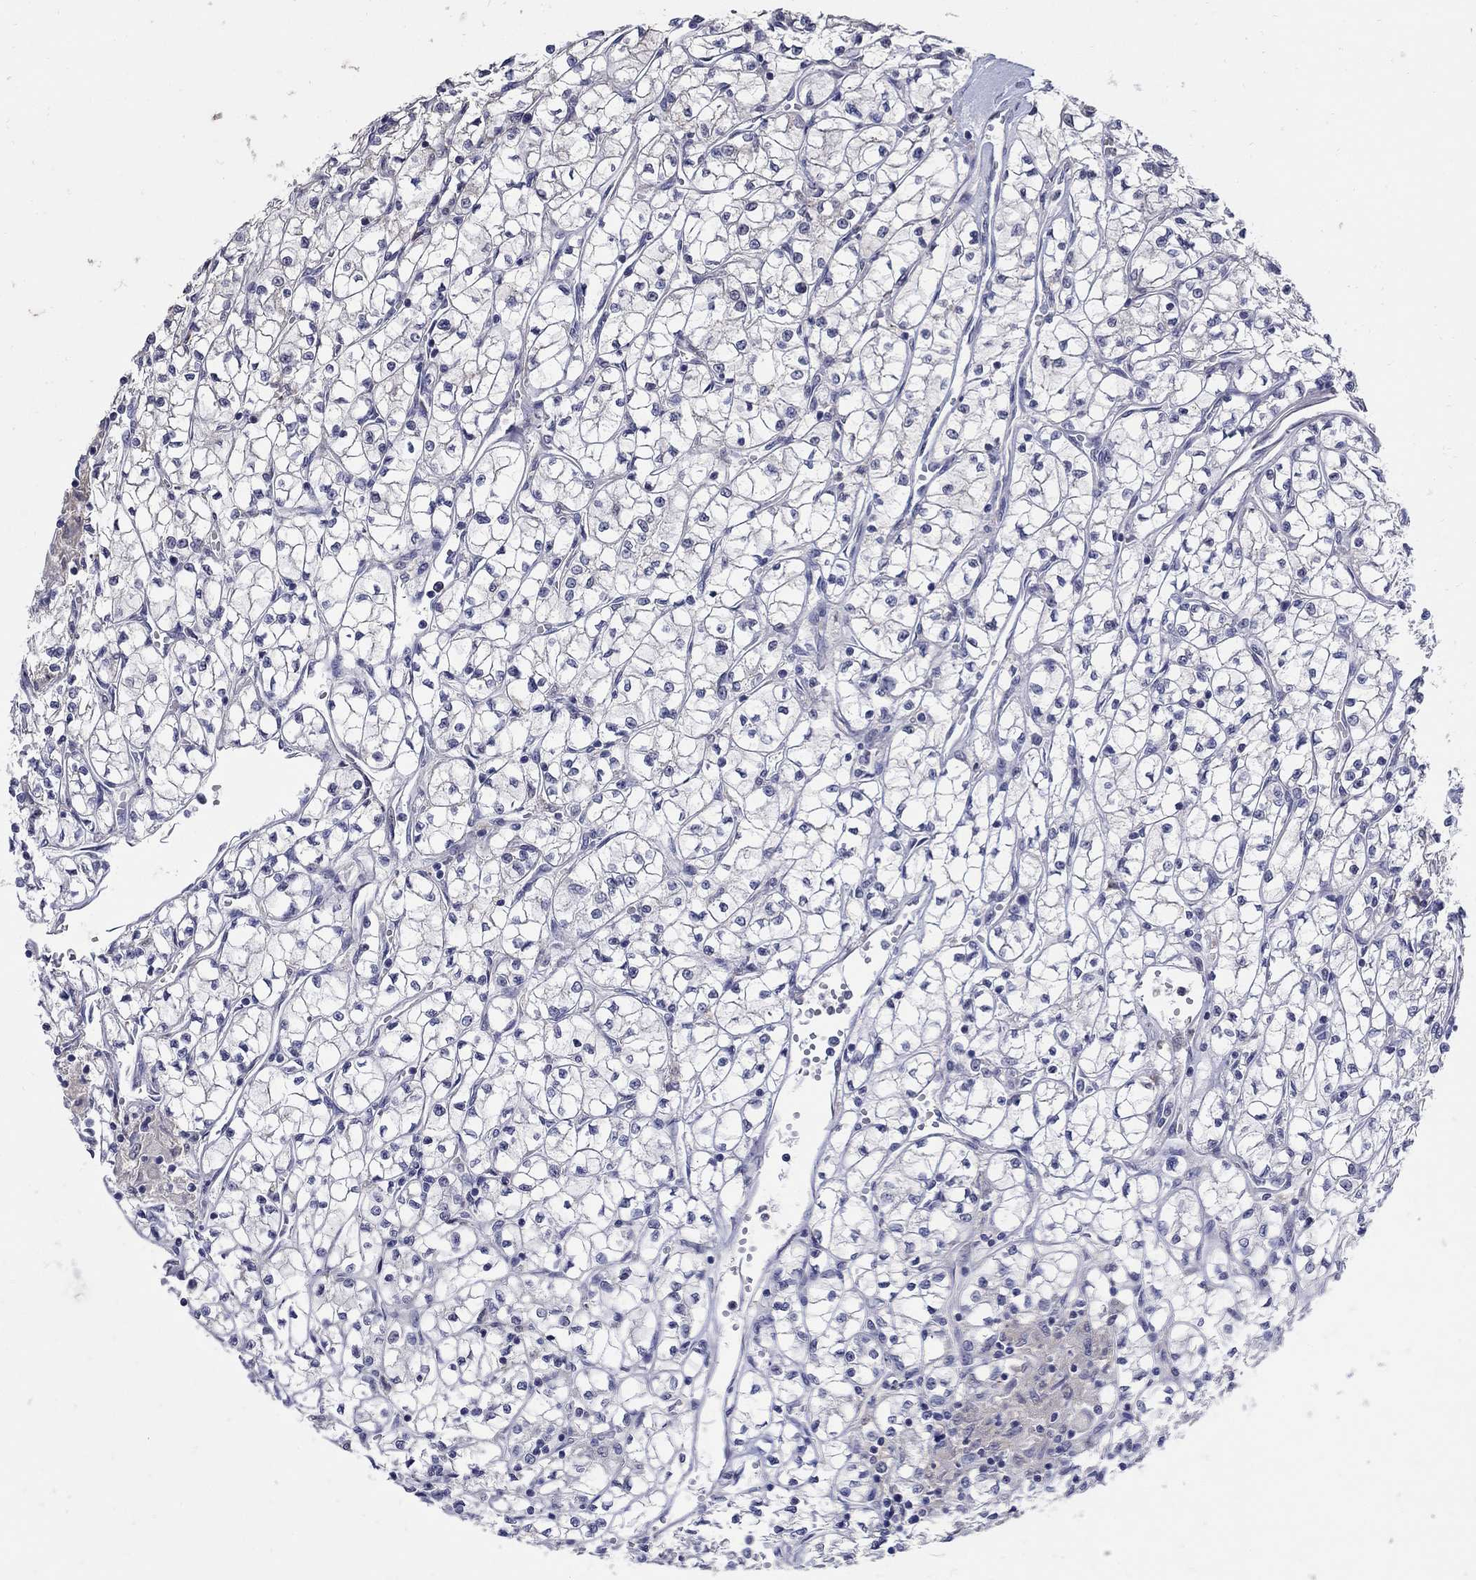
{"staining": {"intensity": "negative", "quantity": "none", "location": "none"}, "tissue": "renal cancer", "cell_type": "Tumor cells", "image_type": "cancer", "snomed": [{"axis": "morphology", "description": "Adenocarcinoma, NOS"}, {"axis": "topography", "description": "Kidney"}], "caption": "This is a micrograph of immunohistochemistry staining of renal cancer, which shows no expression in tumor cells. (Brightfield microscopy of DAB IHC at high magnification).", "gene": "CETN1", "patient": {"sex": "female", "age": 64}}